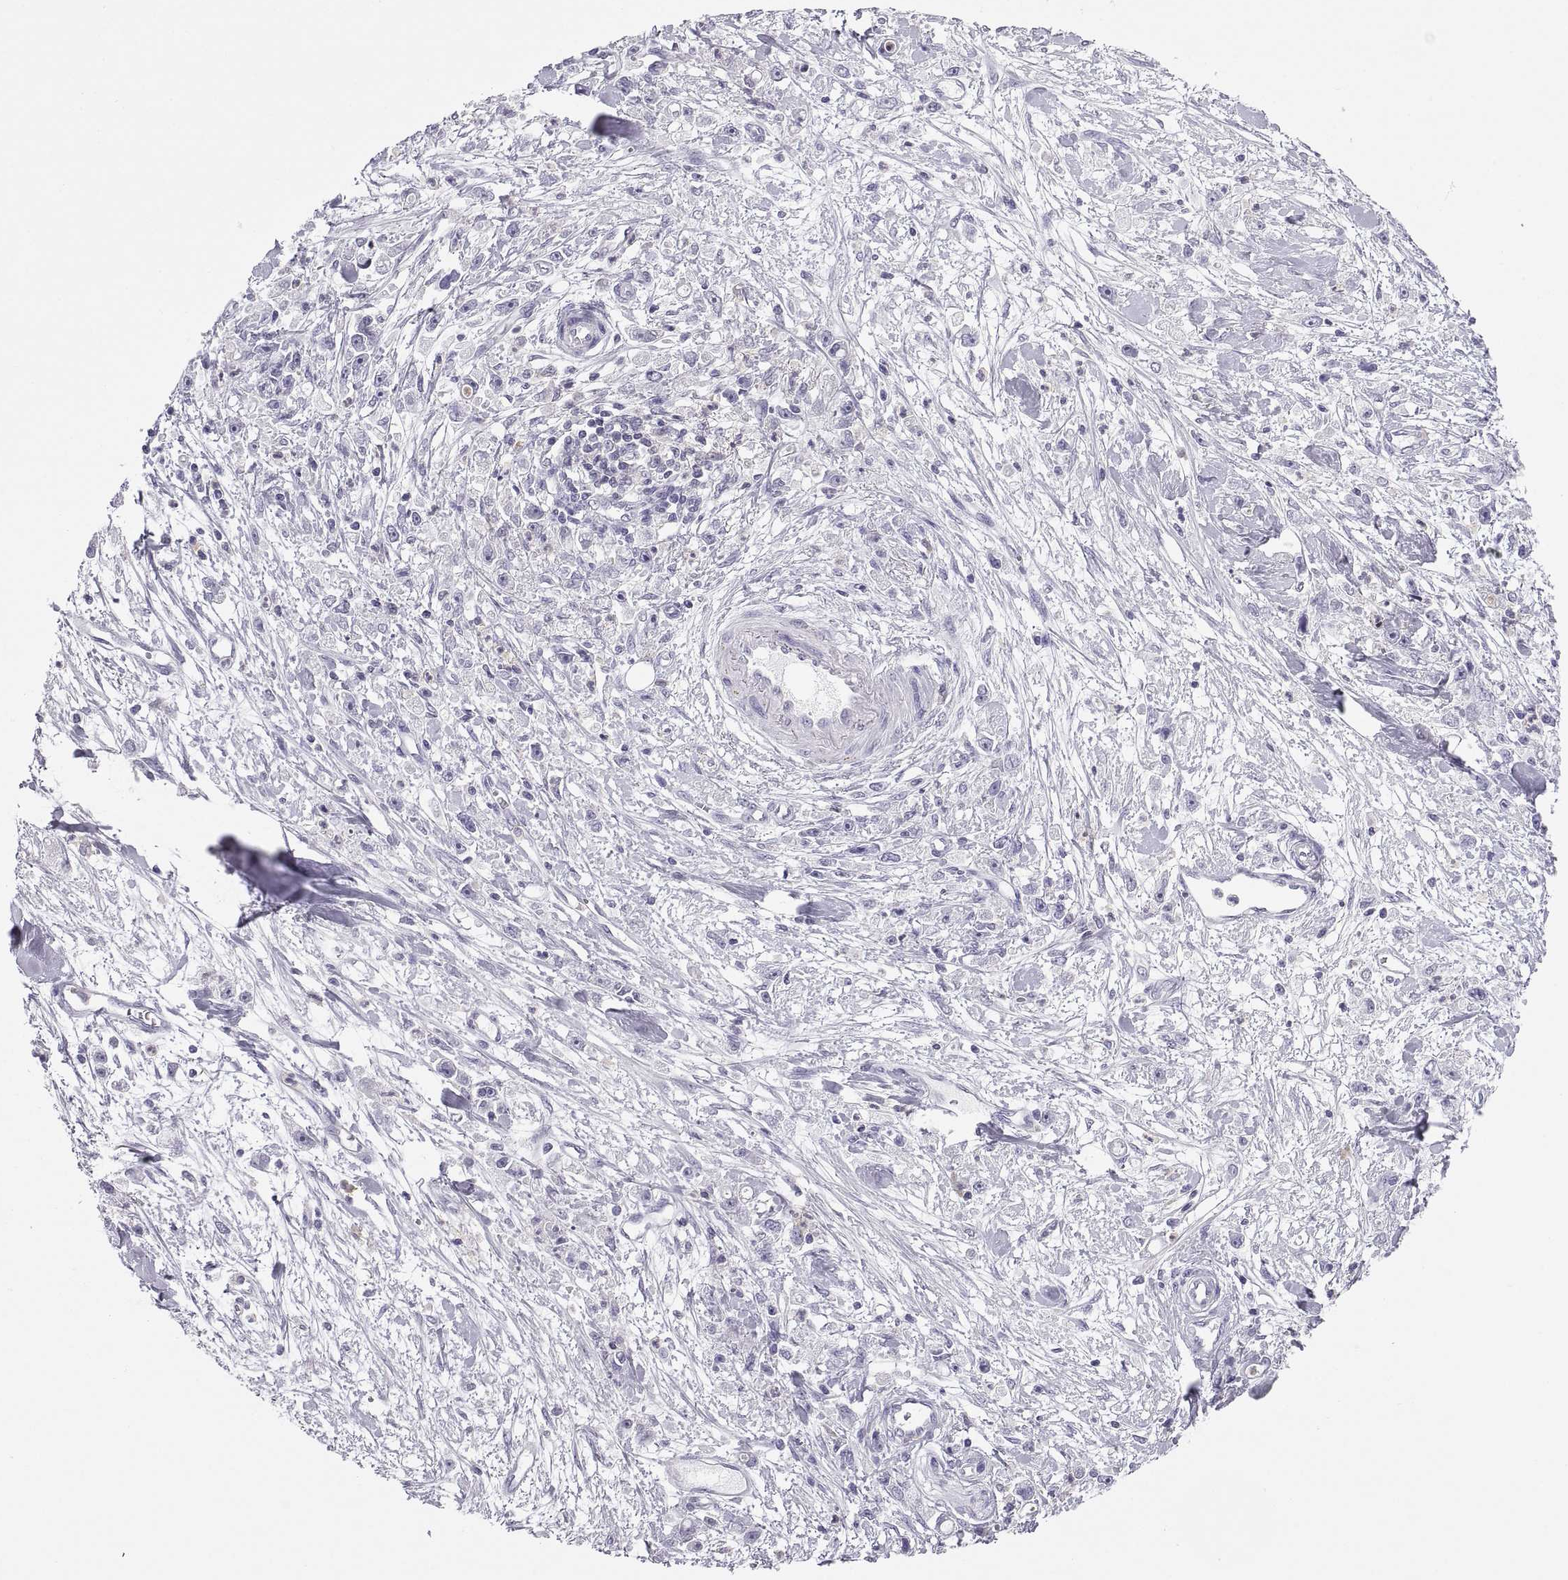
{"staining": {"intensity": "negative", "quantity": "none", "location": "none"}, "tissue": "stomach cancer", "cell_type": "Tumor cells", "image_type": "cancer", "snomed": [{"axis": "morphology", "description": "Adenocarcinoma, NOS"}, {"axis": "topography", "description": "Stomach"}], "caption": "Immunohistochemical staining of human stomach adenocarcinoma demonstrates no significant staining in tumor cells.", "gene": "RGS19", "patient": {"sex": "female", "age": 59}}